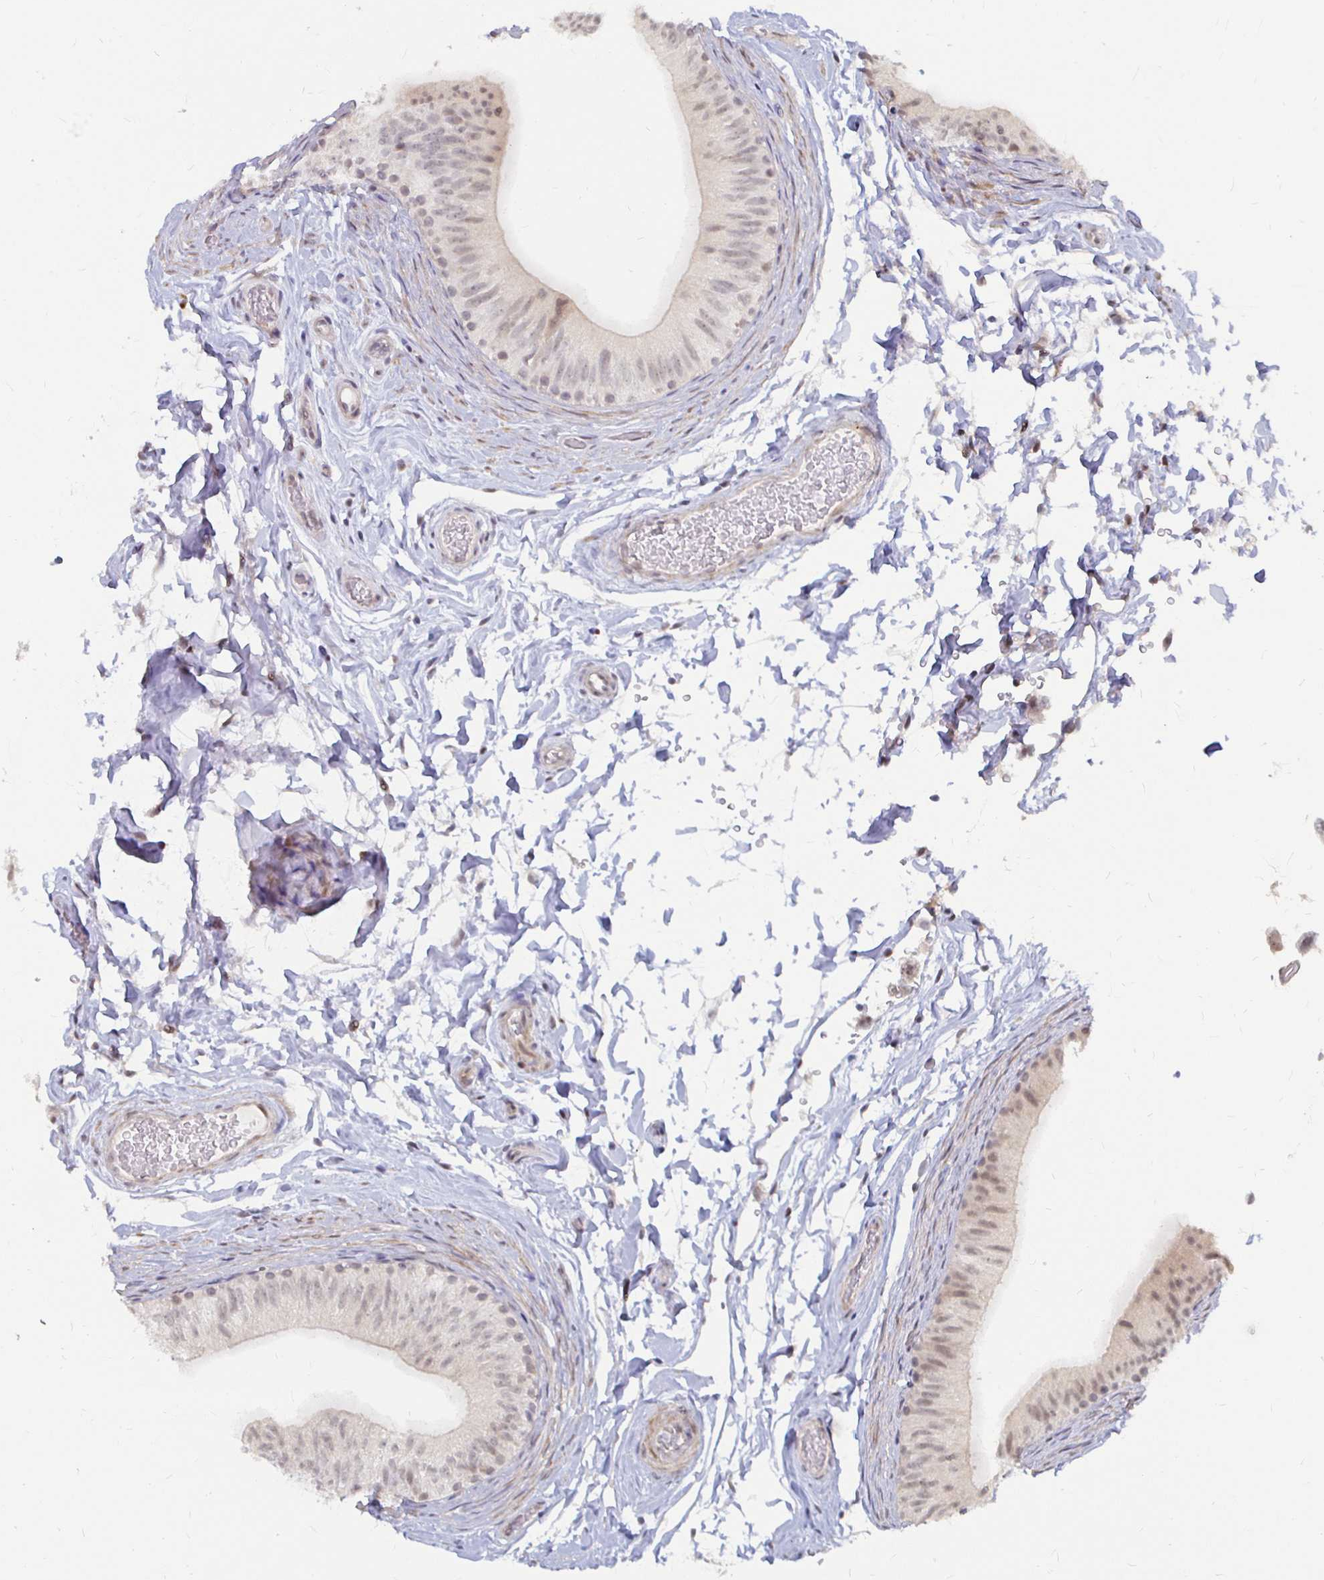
{"staining": {"intensity": "weak", "quantity": "<25%", "location": "nuclear"}, "tissue": "epididymis", "cell_type": "Glandular cells", "image_type": "normal", "snomed": [{"axis": "morphology", "description": "Normal tissue, NOS"}, {"axis": "topography", "description": "Epididymis, spermatic cord, NOS"}, {"axis": "topography", "description": "Epididymis"}], "caption": "A high-resolution image shows immunohistochemistry (IHC) staining of normal epididymis, which exhibits no significant expression in glandular cells. (DAB (3,3'-diaminobenzidine) immunohistochemistry (IHC), high magnification).", "gene": "CAPN11", "patient": {"sex": "male", "age": 31}}